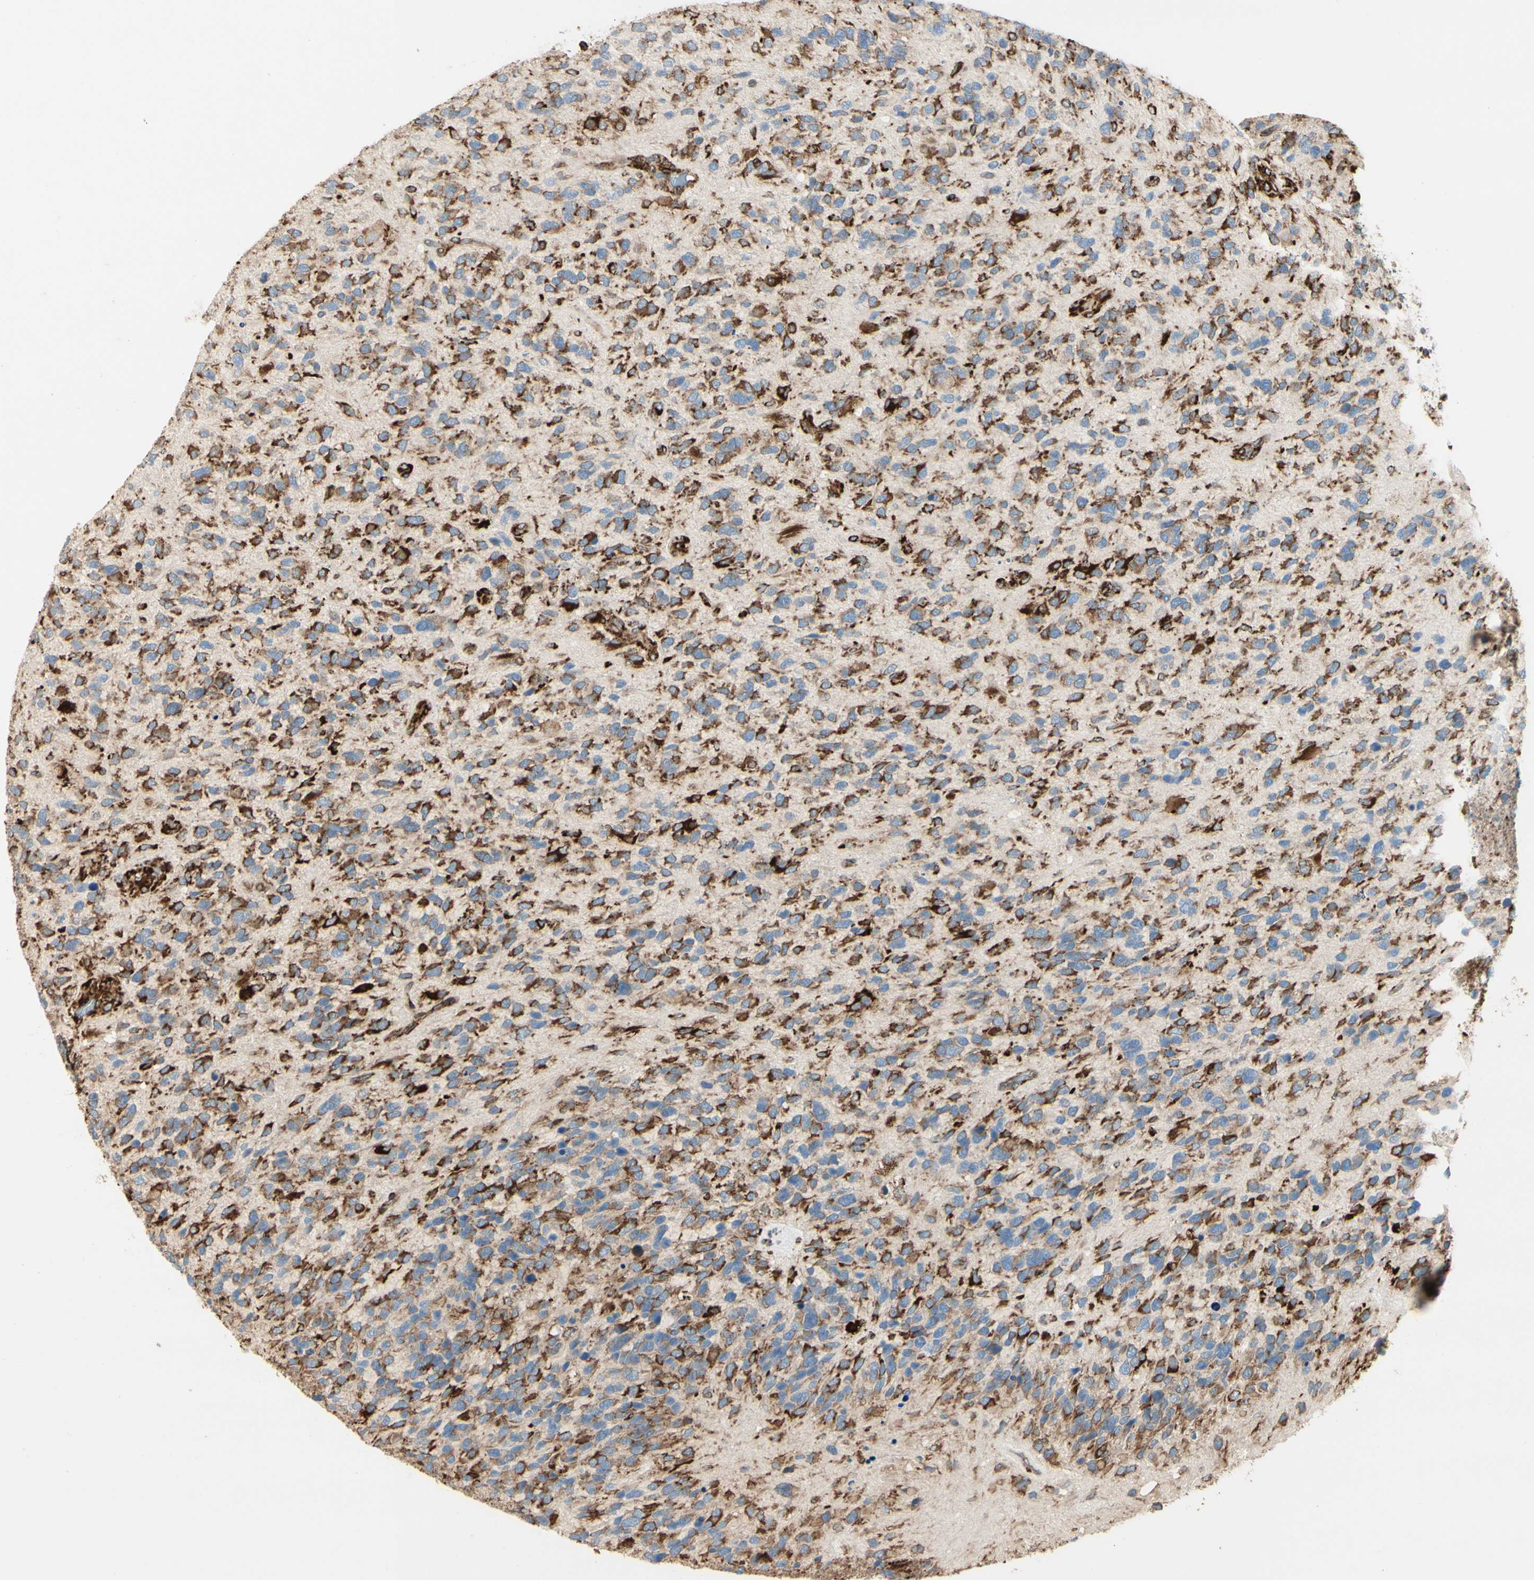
{"staining": {"intensity": "strong", "quantity": "25%-75%", "location": "cytoplasmic/membranous"}, "tissue": "glioma", "cell_type": "Tumor cells", "image_type": "cancer", "snomed": [{"axis": "morphology", "description": "Glioma, malignant, High grade"}, {"axis": "topography", "description": "Brain"}], "caption": "A brown stain highlights strong cytoplasmic/membranous staining of a protein in glioma tumor cells.", "gene": "RRBP1", "patient": {"sex": "female", "age": 58}}